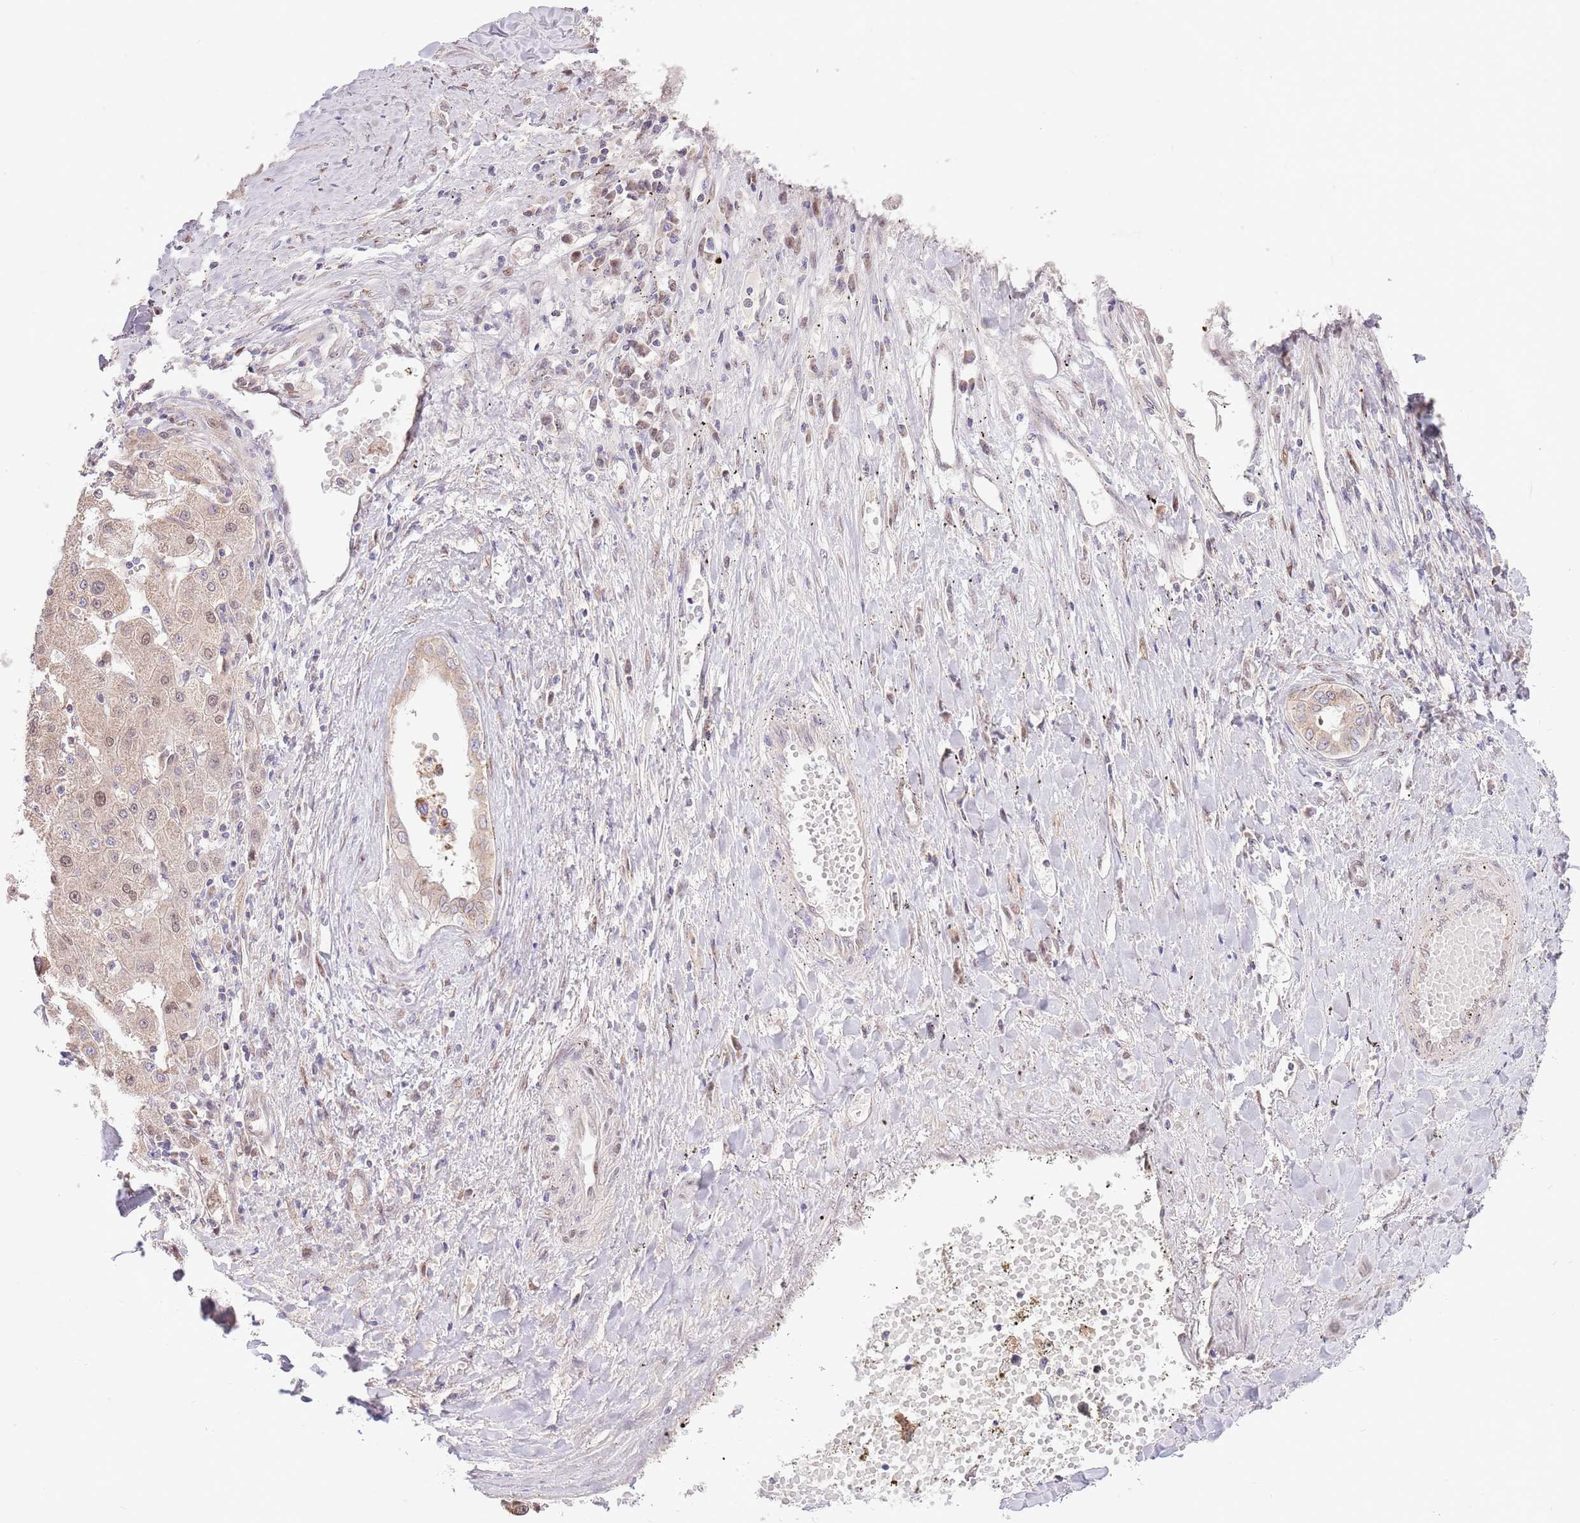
{"staining": {"intensity": "weak", "quantity": "25%-75%", "location": "cytoplasmic/membranous,nuclear"}, "tissue": "liver cancer", "cell_type": "Tumor cells", "image_type": "cancer", "snomed": [{"axis": "morphology", "description": "Carcinoma, Hepatocellular, NOS"}, {"axis": "topography", "description": "Liver"}], "caption": "This is a photomicrograph of immunohistochemistry staining of liver cancer (hepatocellular carcinoma), which shows weak staining in the cytoplasmic/membranous and nuclear of tumor cells.", "gene": "ARL2BP", "patient": {"sex": "male", "age": 72}}